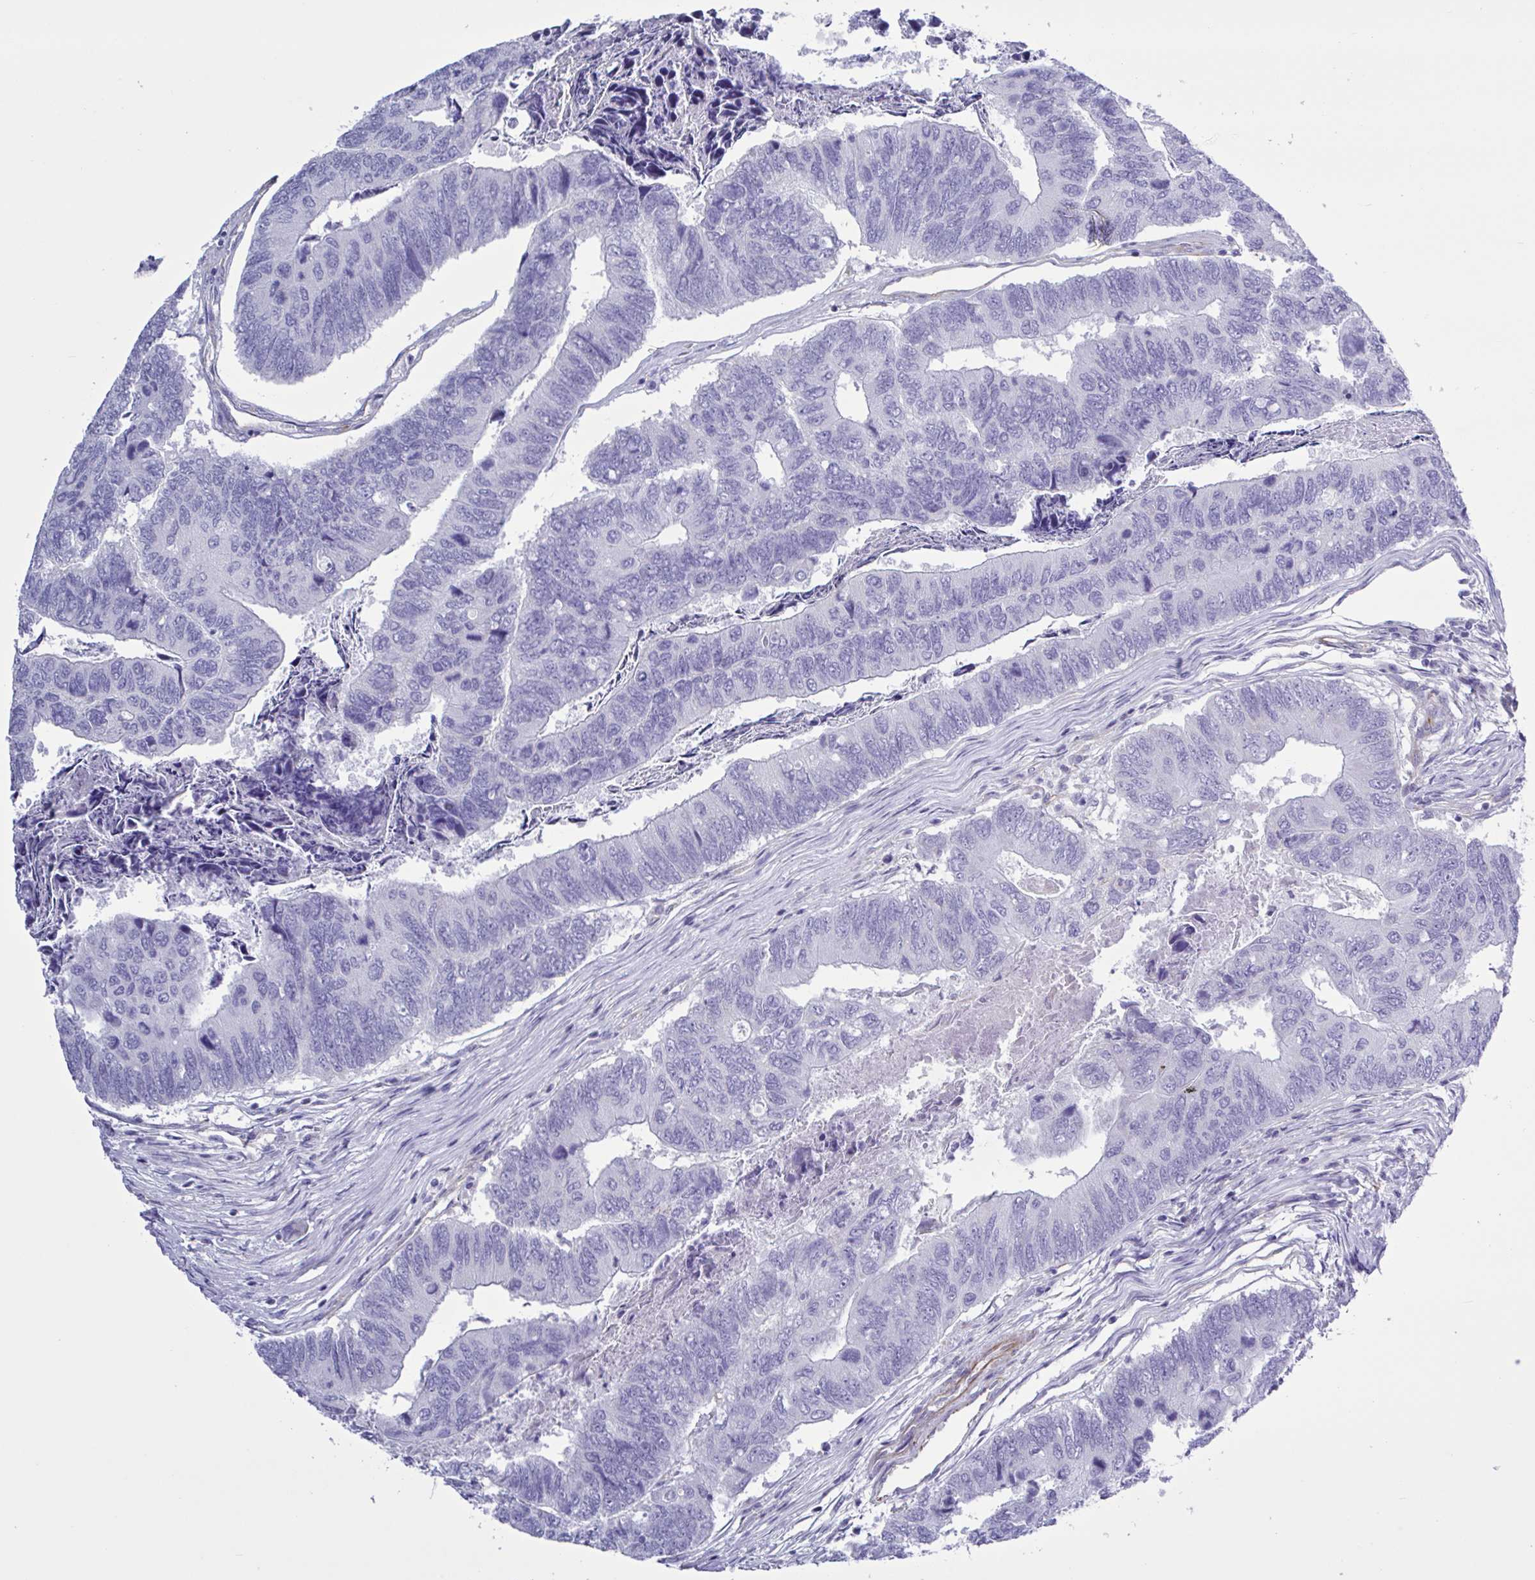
{"staining": {"intensity": "negative", "quantity": "none", "location": "none"}, "tissue": "colorectal cancer", "cell_type": "Tumor cells", "image_type": "cancer", "snomed": [{"axis": "morphology", "description": "Adenocarcinoma, NOS"}, {"axis": "topography", "description": "Colon"}], "caption": "Tumor cells show no significant protein expression in colorectal adenocarcinoma.", "gene": "TMEM86B", "patient": {"sex": "female", "age": 67}}